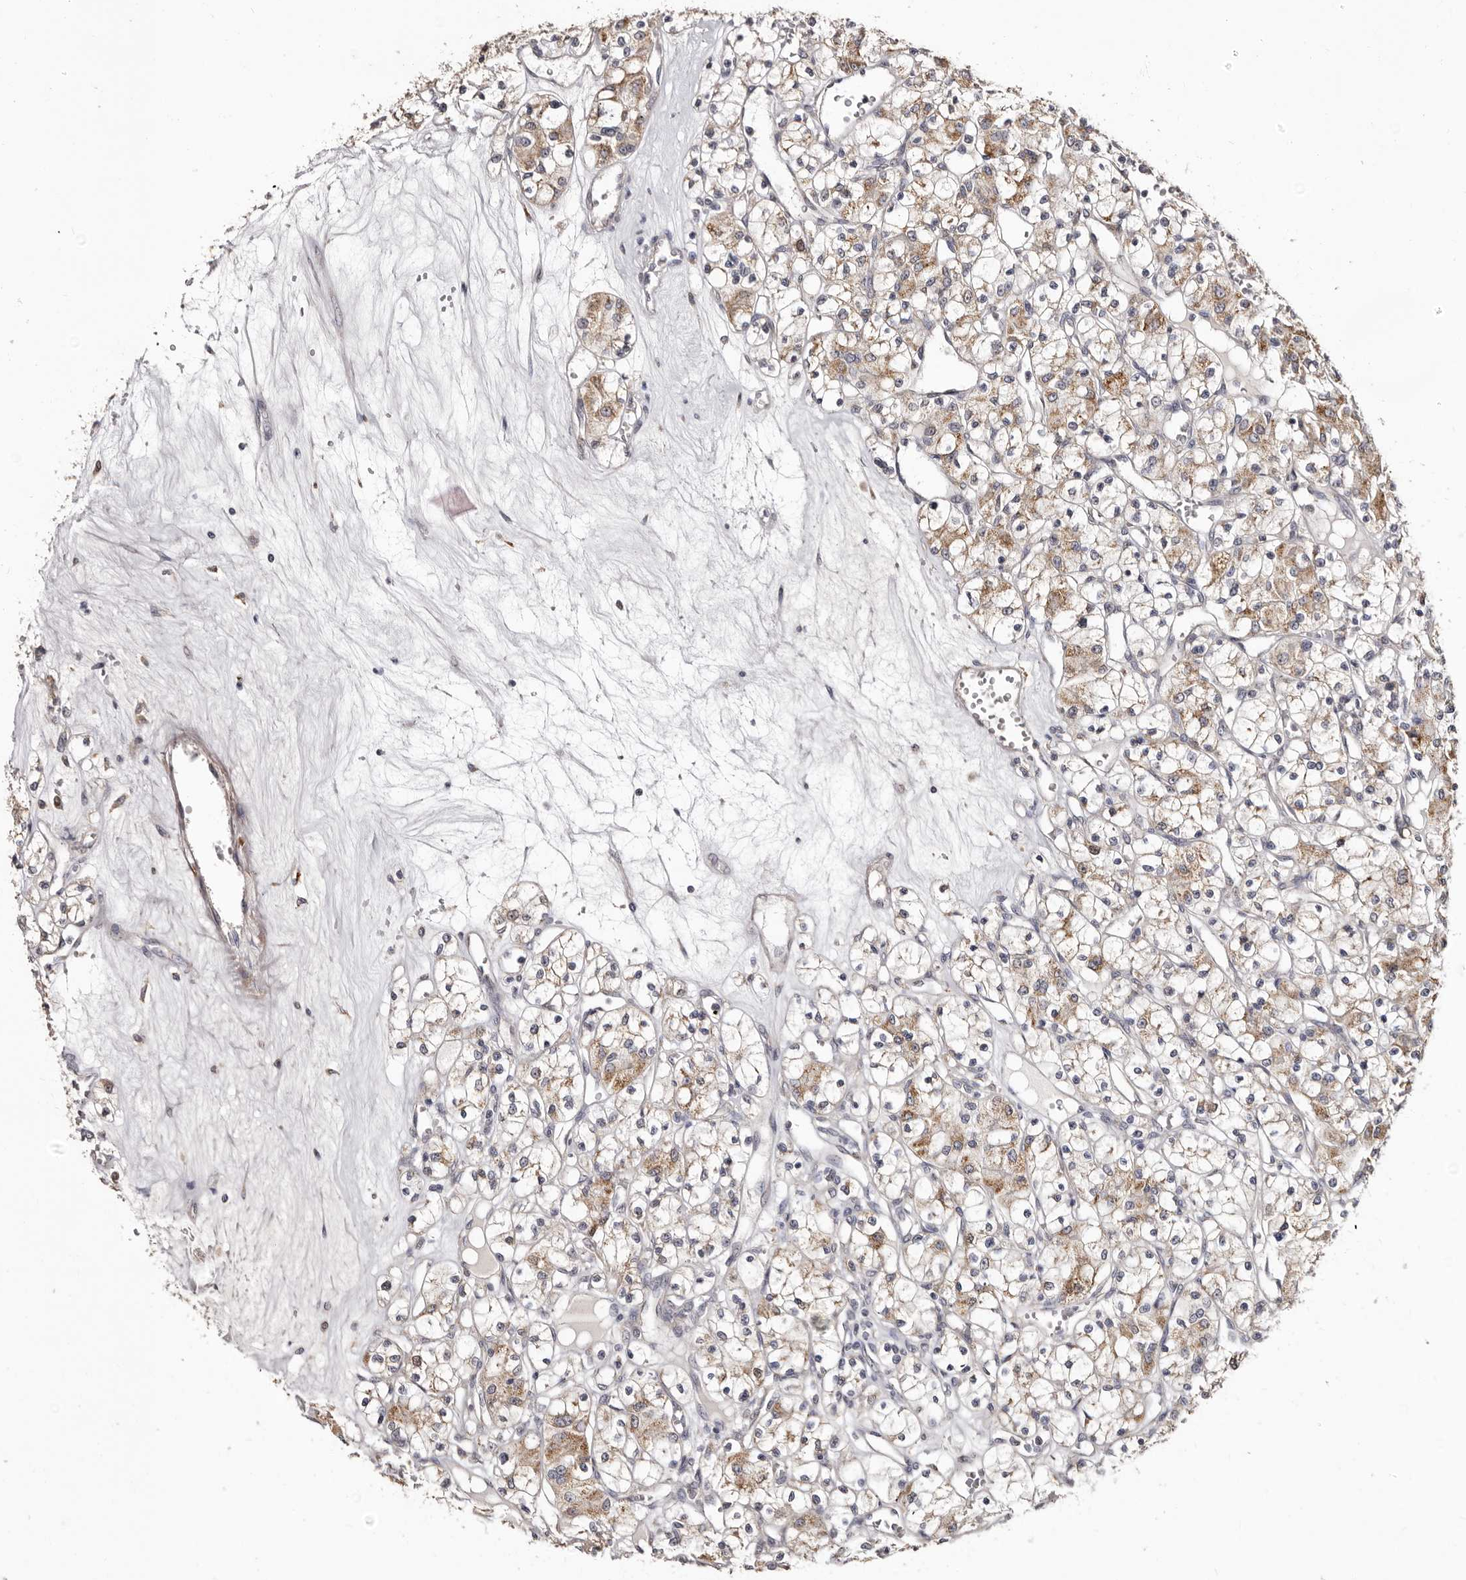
{"staining": {"intensity": "moderate", "quantity": ">75%", "location": "cytoplasmic/membranous"}, "tissue": "renal cancer", "cell_type": "Tumor cells", "image_type": "cancer", "snomed": [{"axis": "morphology", "description": "Adenocarcinoma, NOS"}, {"axis": "topography", "description": "Kidney"}], "caption": "About >75% of tumor cells in adenocarcinoma (renal) reveal moderate cytoplasmic/membranous protein expression as visualized by brown immunohistochemical staining.", "gene": "PTAFR", "patient": {"sex": "female", "age": 59}}